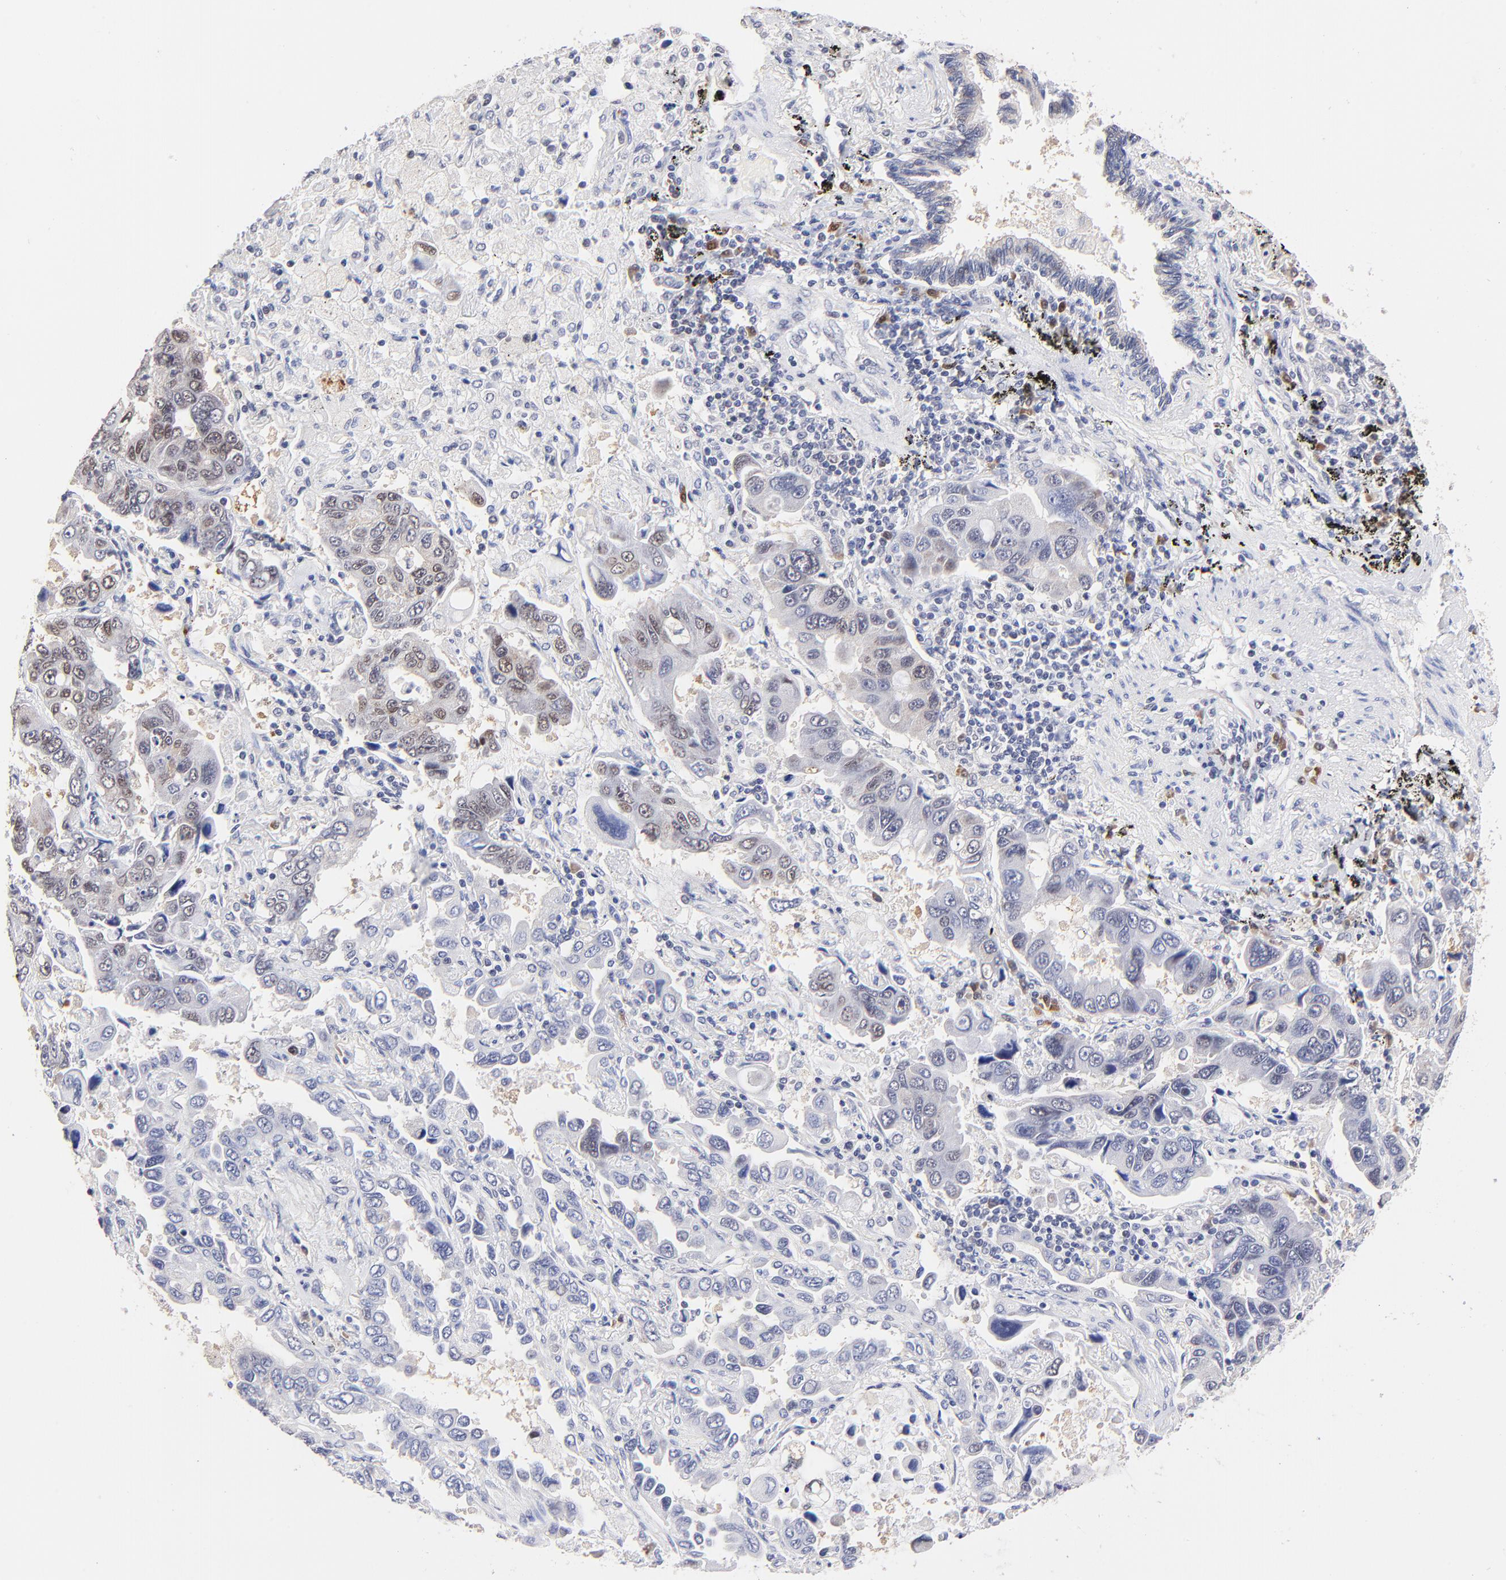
{"staining": {"intensity": "moderate", "quantity": "<25%", "location": "nuclear"}, "tissue": "lung cancer", "cell_type": "Tumor cells", "image_type": "cancer", "snomed": [{"axis": "morphology", "description": "Adenocarcinoma, NOS"}, {"axis": "topography", "description": "Lung"}], "caption": "Immunohistochemical staining of lung adenocarcinoma exhibits moderate nuclear protein expression in about <25% of tumor cells.", "gene": "ZNF155", "patient": {"sex": "male", "age": 64}}